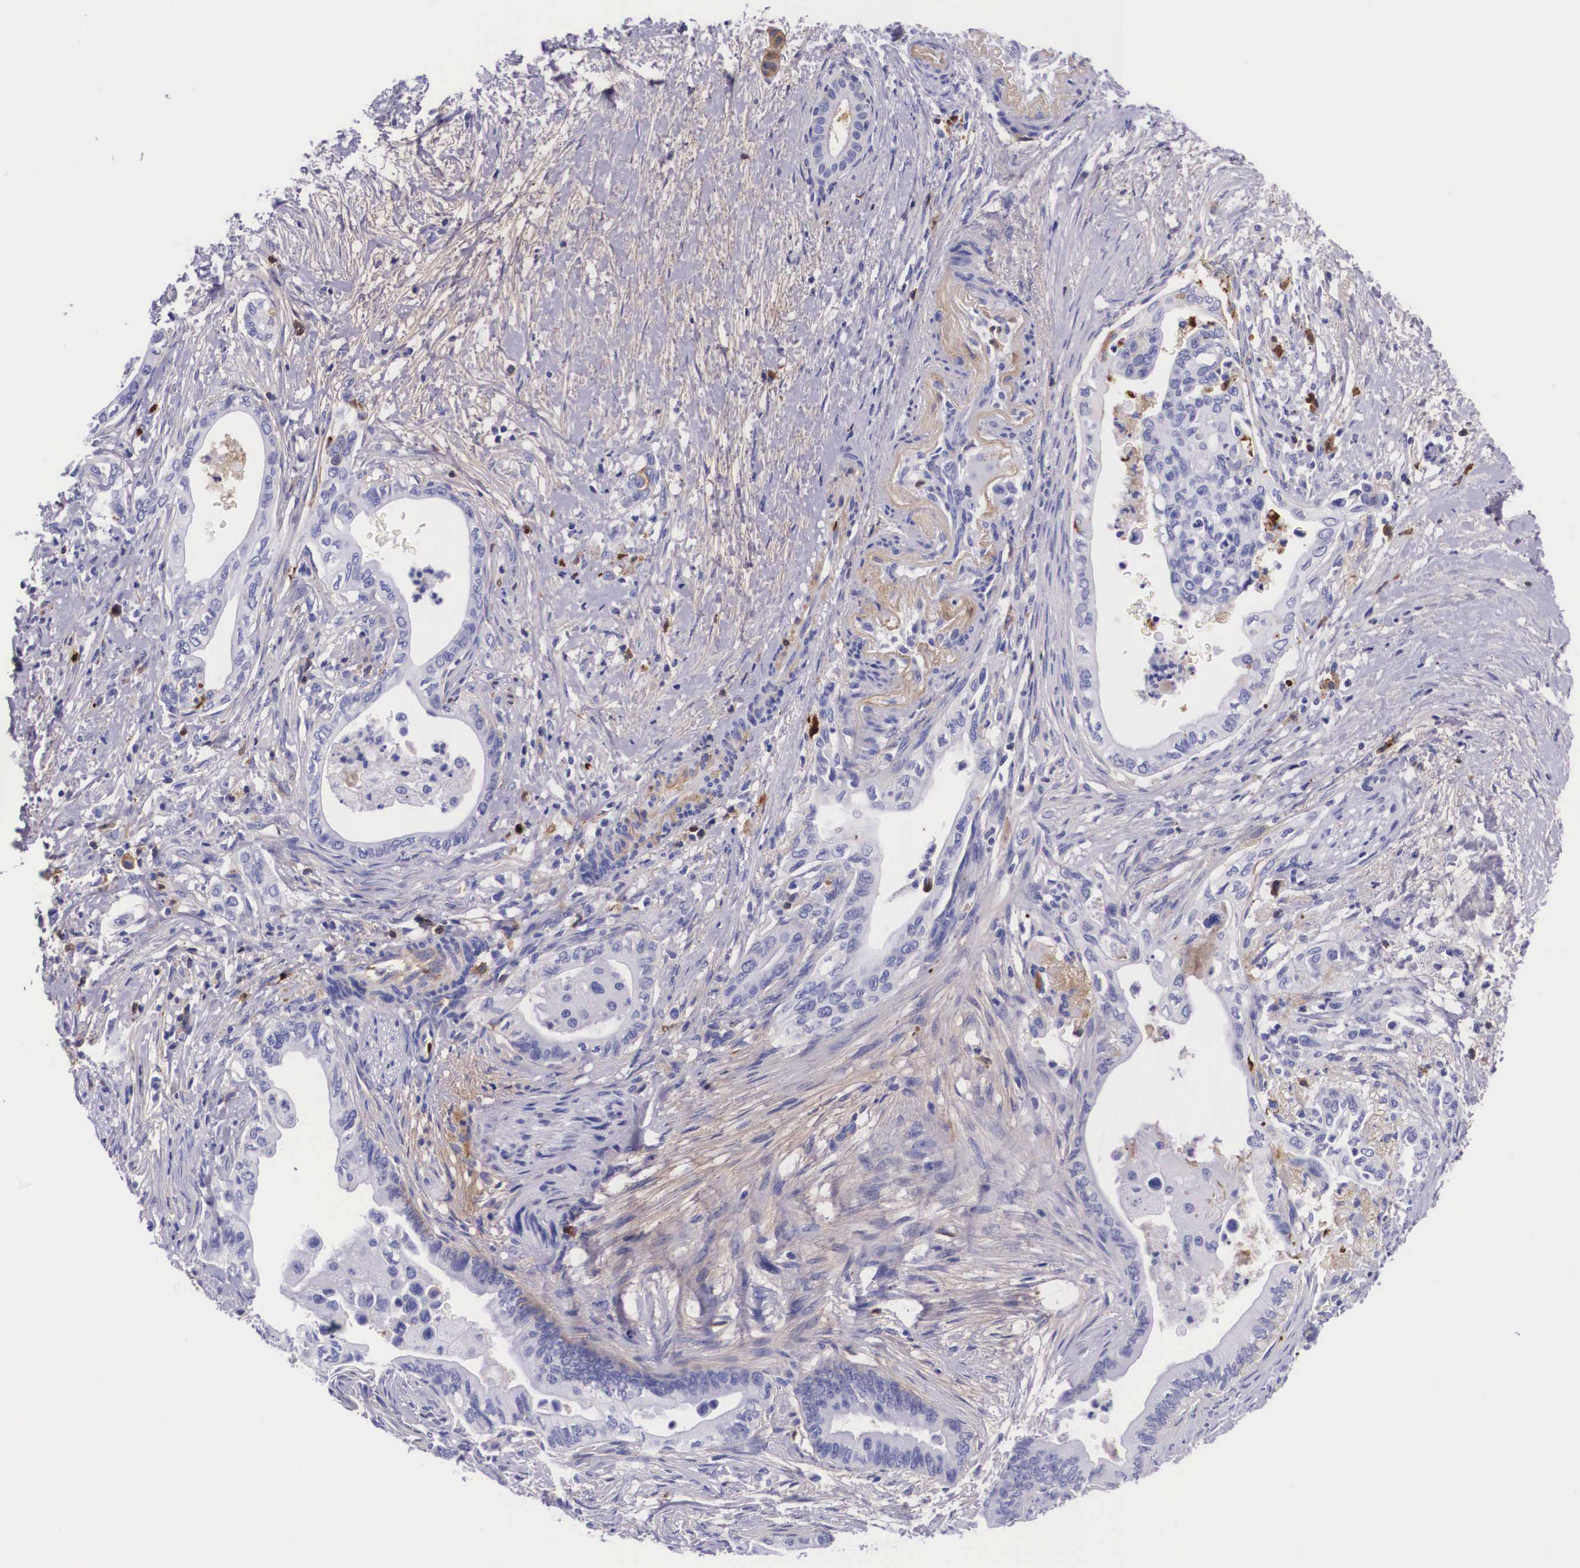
{"staining": {"intensity": "moderate", "quantity": "<25%", "location": "cytoplasmic/membranous"}, "tissue": "pancreatic cancer", "cell_type": "Tumor cells", "image_type": "cancer", "snomed": [{"axis": "morphology", "description": "Adenocarcinoma, NOS"}, {"axis": "topography", "description": "Pancreas"}], "caption": "Immunohistochemistry (IHC) (DAB (3,3'-diaminobenzidine)) staining of human pancreatic adenocarcinoma reveals moderate cytoplasmic/membranous protein positivity in approximately <25% of tumor cells.", "gene": "PLG", "patient": {"sex": "female", "age": 66}}